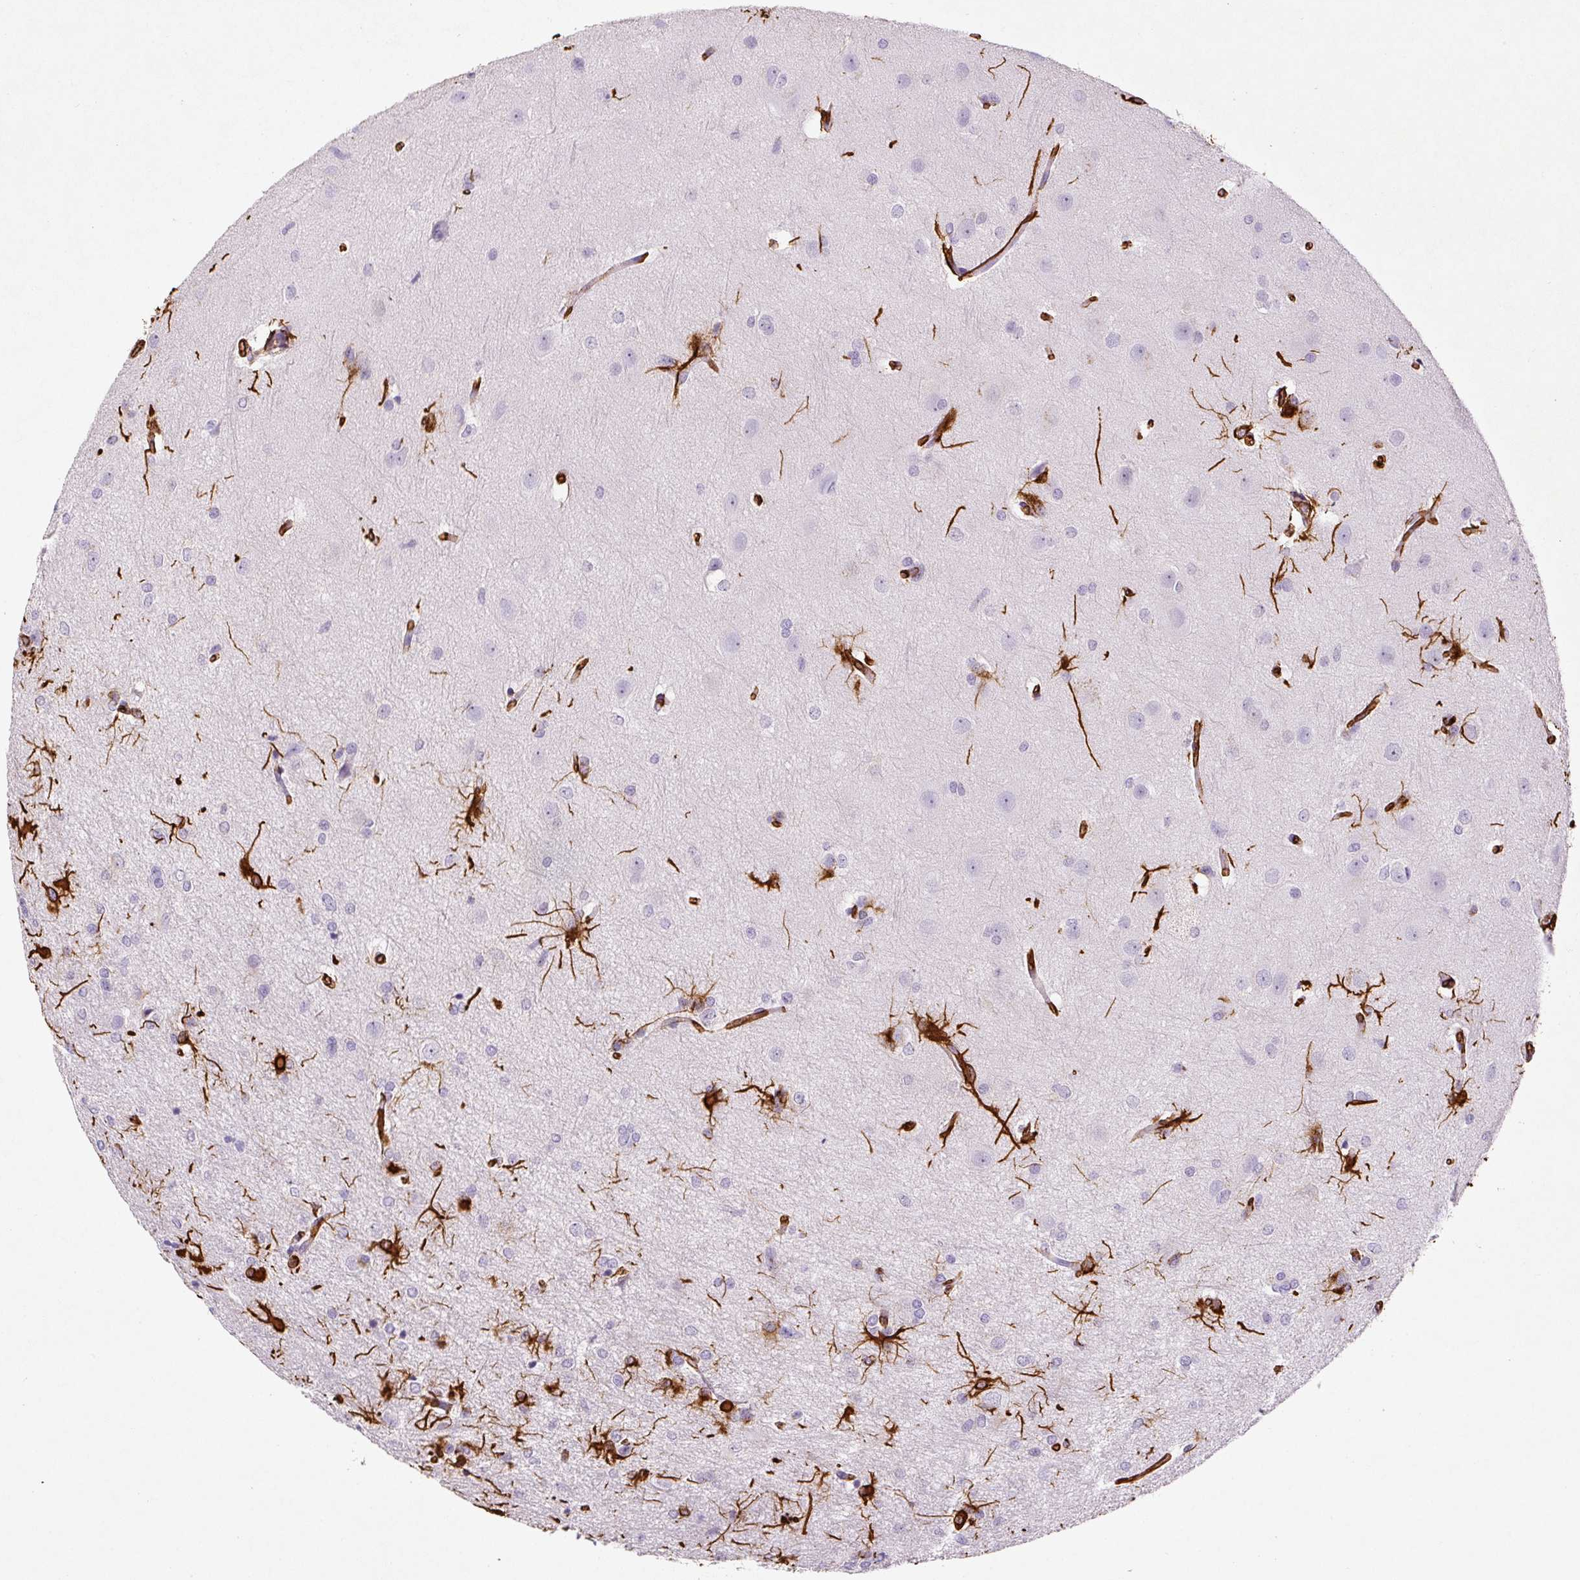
{"staining": {"intensity": "negative", "quantity": "none", "location": "none"}, "tissue": "glioma", "cell_type": "Tumor cells", "image_type": "cancer", "snomed": [{"axis": "morphology", "description": "Glioma, malignant, Low grade"}, {"axis": "topography", "description": "Brain"}], "caption": "Human low-grade glioma (malignant) stained for a protein using immunohistochemistry (IHC) shows no expression in tumor cells.", "gene": "VIM", "patient": {"sex": "male", "age": 26}}